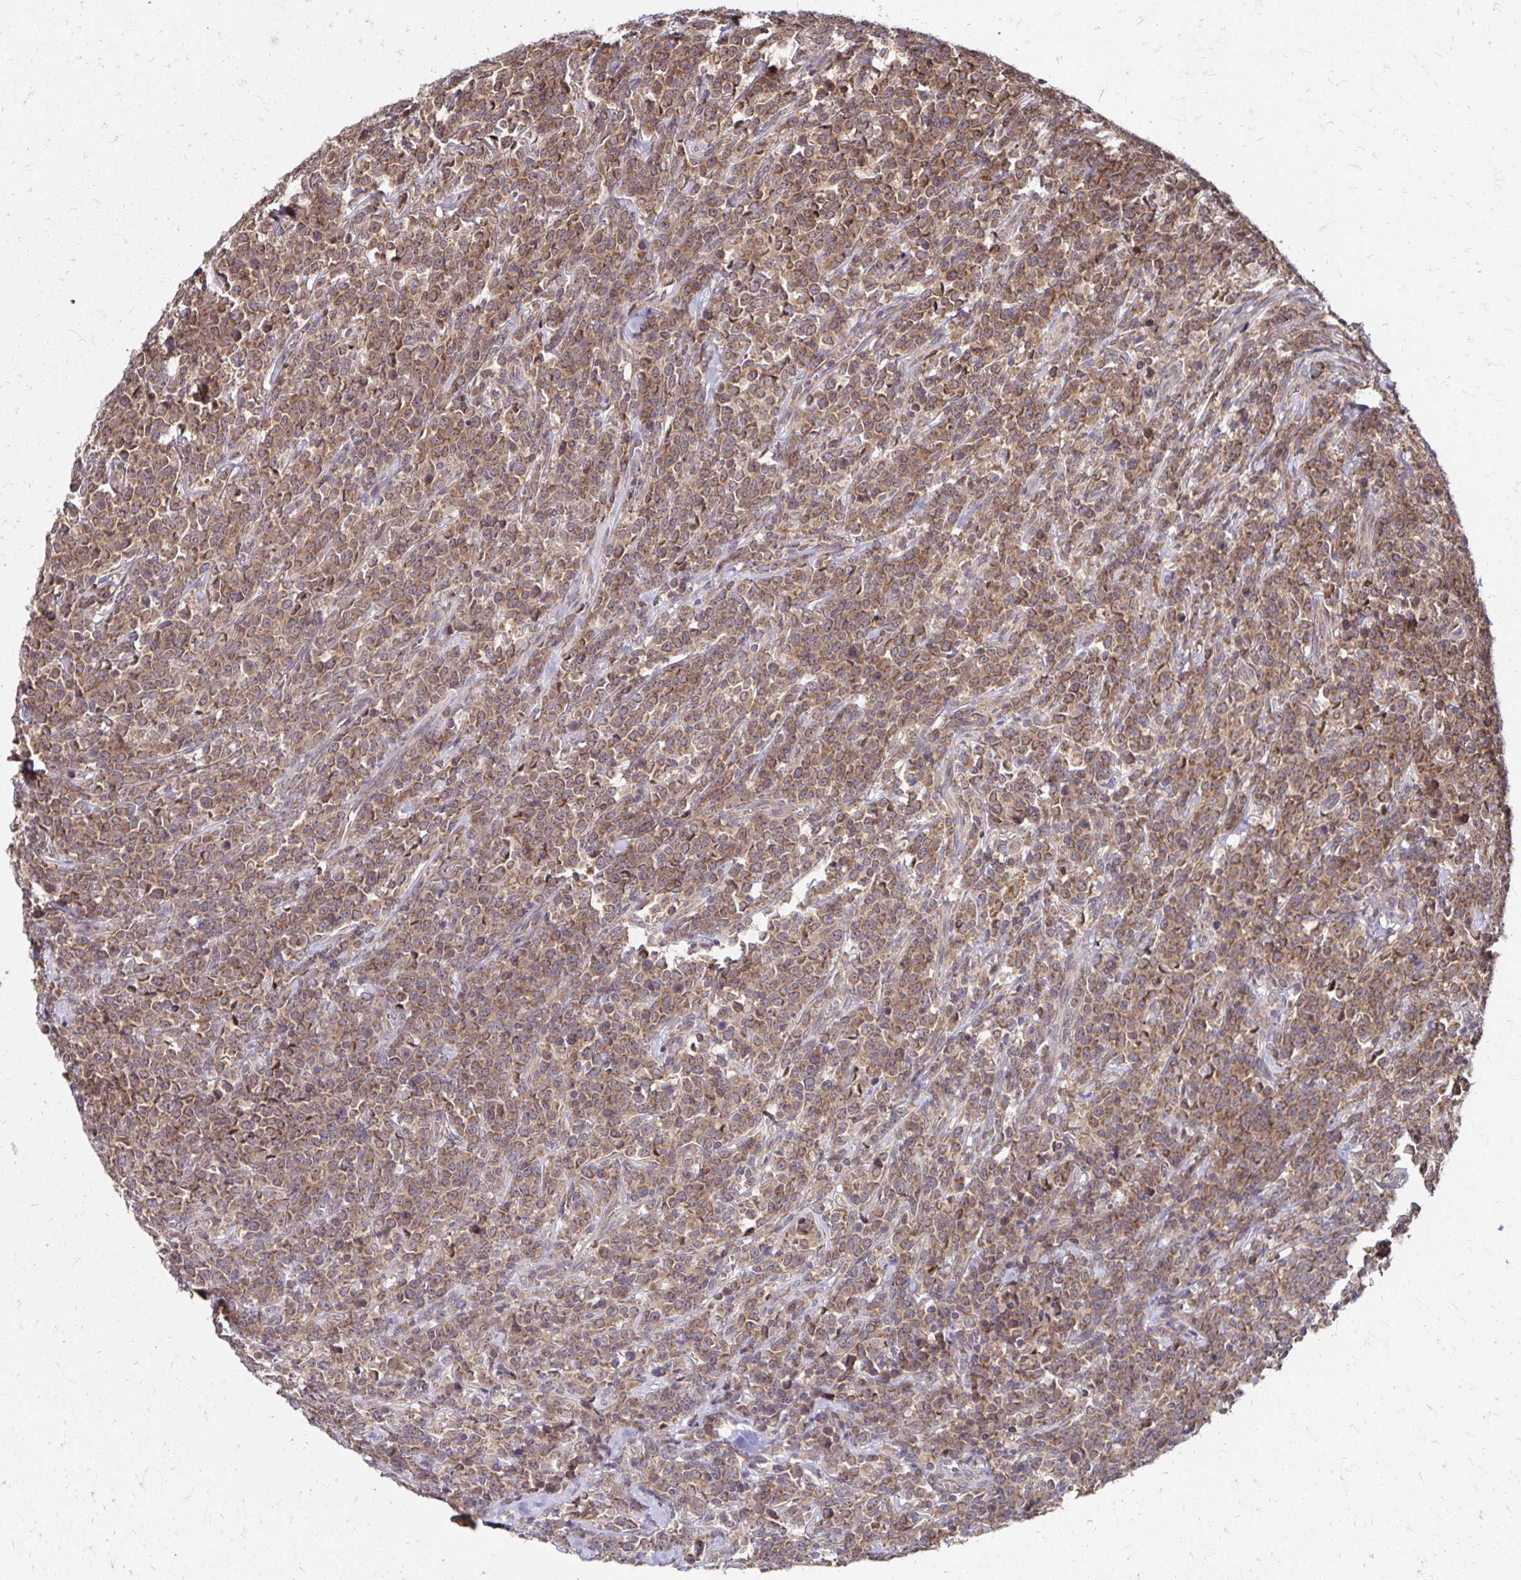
{"staining": {"intensity": "moderate", "quantity": ">75%", "location": "cytoplasmic/membranous"}, "tissue": "lymphoma", "cell_type": "Tumor cells", "image_type": "cancer", "snomed": [{"axis": "morphology", "description": "Malignant lymphoma, non-Hodgkin's type, High grade"}, {"axis": "topography", "description": "Small intestine"}], "caption": "An image showing moderate cytoplasmic/membranous staining in about >75% of tumor cells in lymphoma, as visualized by brown immunohistochemical staining.", "gene": "ZW10", "patient": {"sex": "female", "age": 56}}